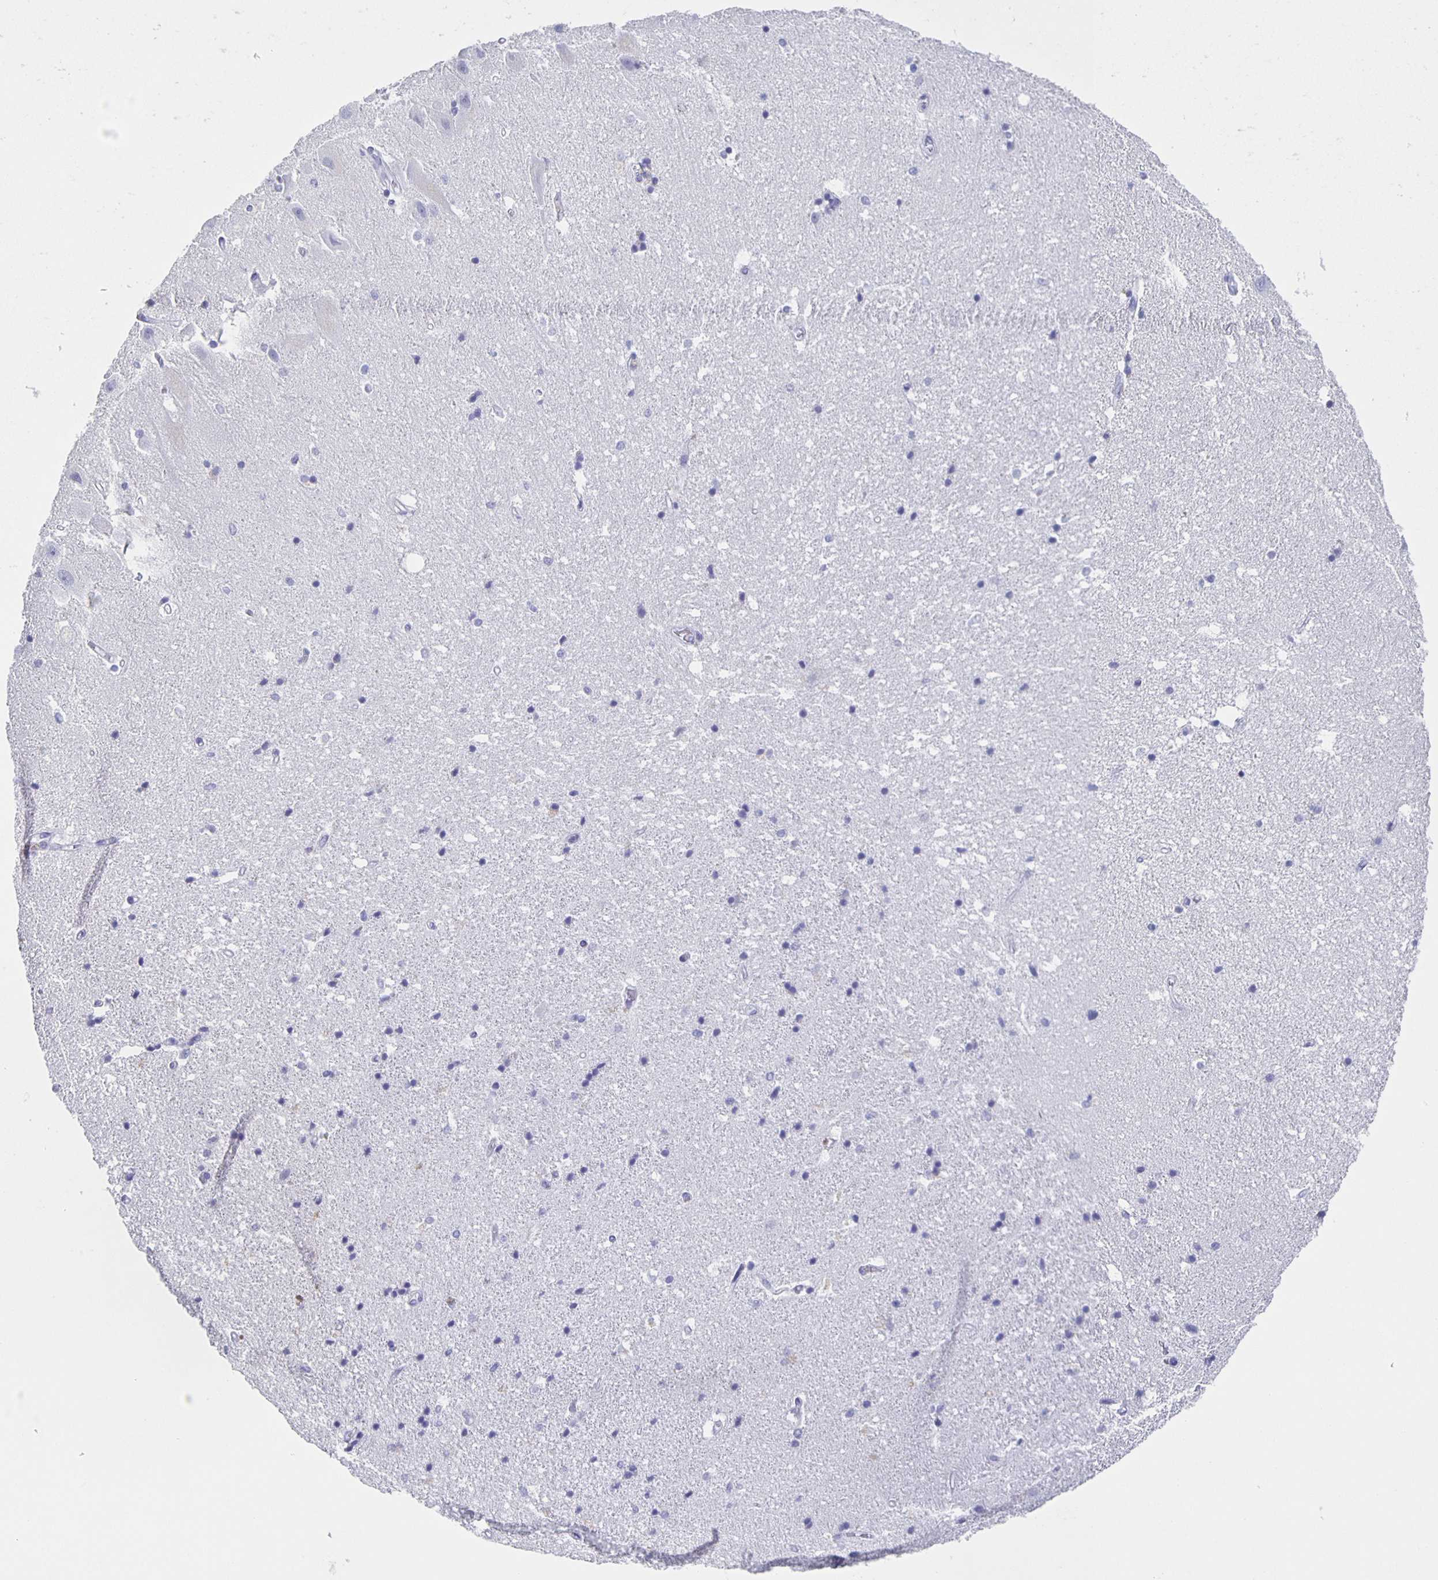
{"staining": {"intensity": "negative", "quantity": "none", "location": "none"}, "tissue": "hippocampus", "cell_type": "Glial cells", "image_type": "normal", "snomed": [{"axis": "morphology", "description": "Normal tissue, NOS"}, {"axis": "topography", "description": "Hippocampus"}], "caption": "Immunohistochemistry histopathology image of normal hippocampus: human hippocampus stained with DAB (3,3'-diaminobenzidine) reveals no significant protein staining in glial cells. (IHC, brightfield microscopy, high magnification).", "gene": "SLC34A2", "patient": {"sex": "male", "age": 63}}